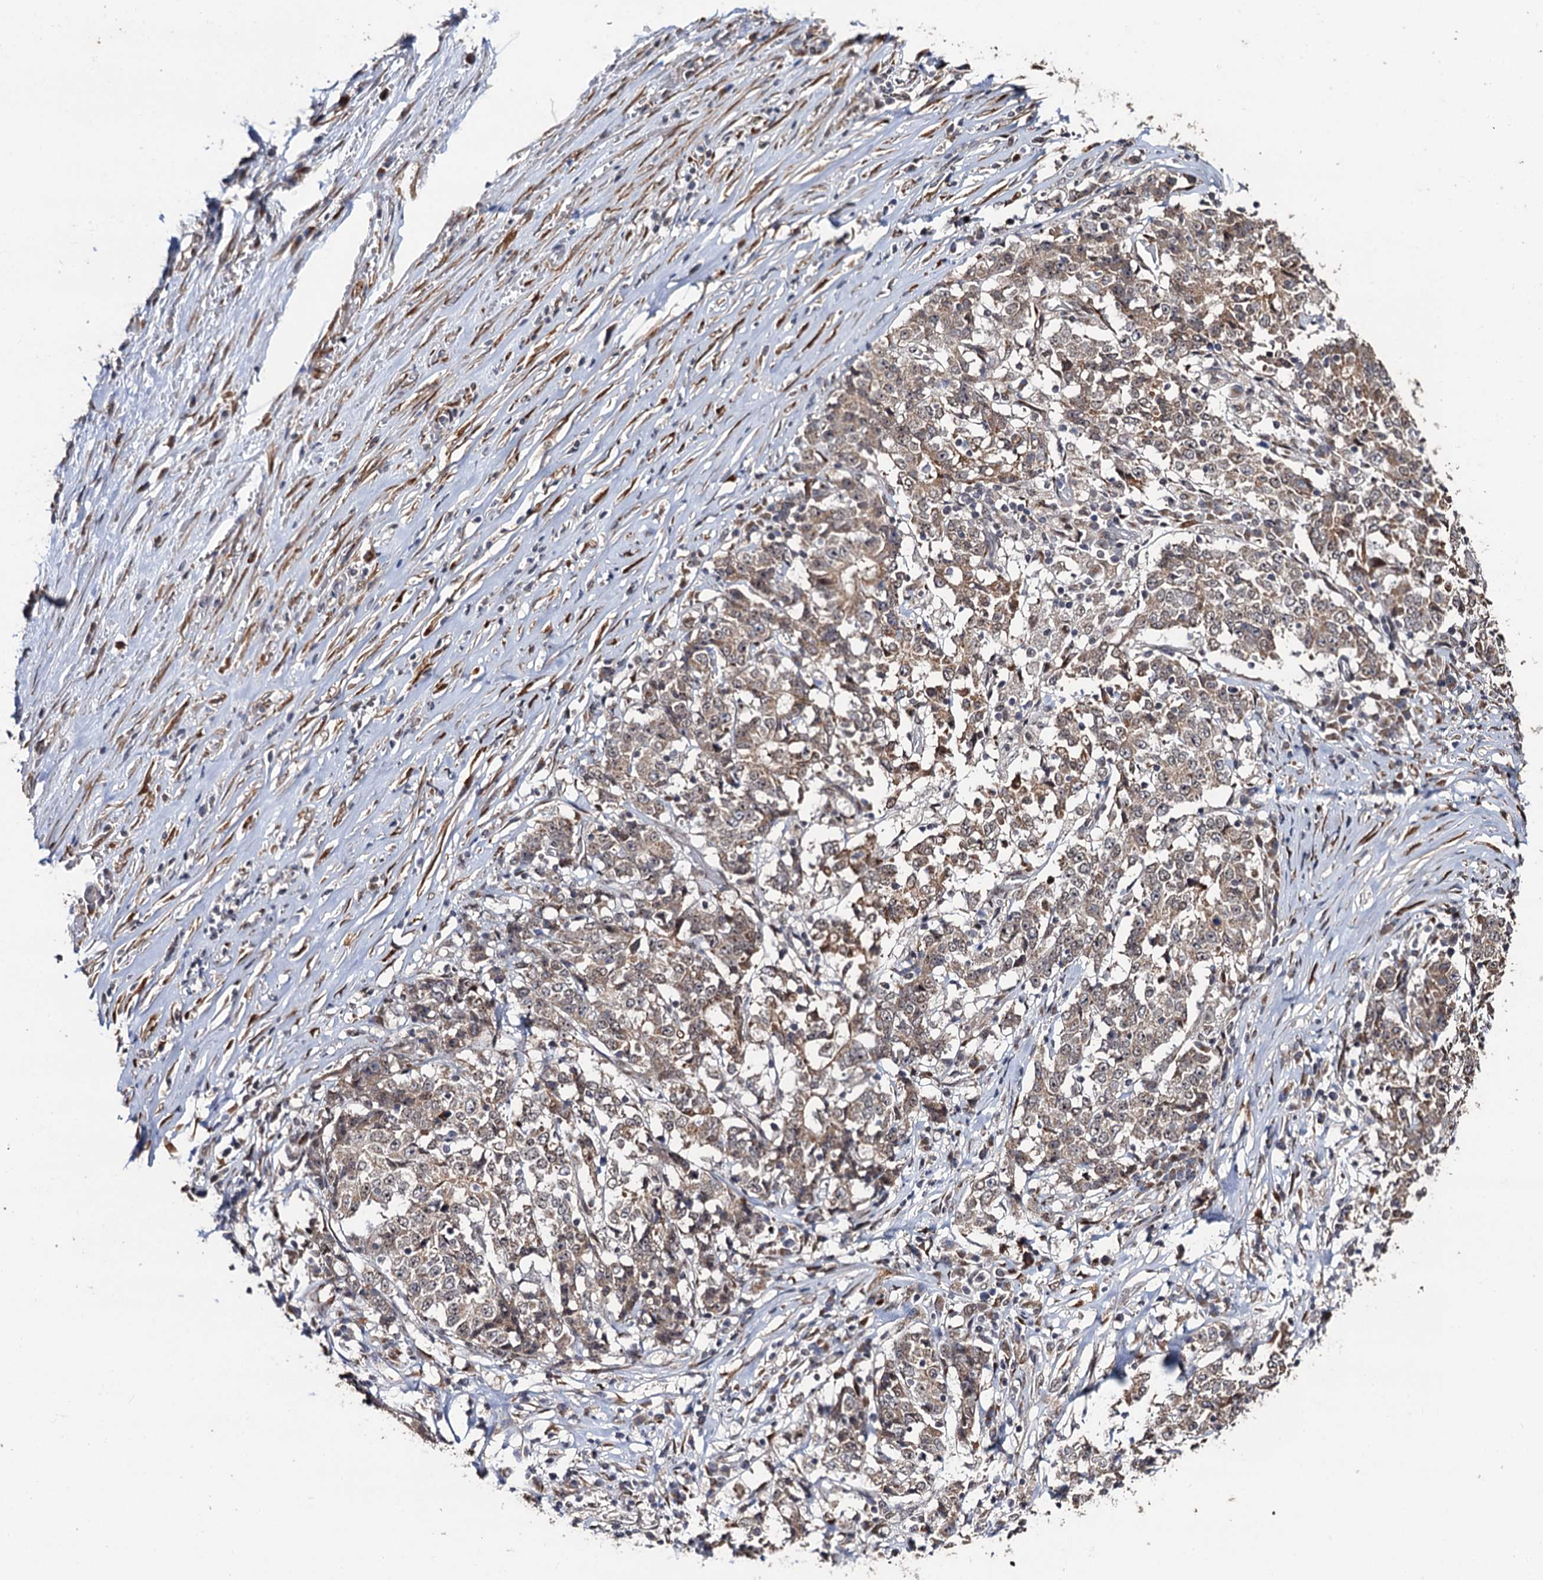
{"staining": {"intensity": "weak", "quantity": ">75%", "location": "cytoplasmic/membranous"}, "tissue": "stomach cancer", "cell_type": "Tumor cells", "image_type": "cancer", "snomed": [{"axis": "morphology", "description": "Adenocarcinoma, NOS"}, {"axis": "topography", "description": "Stomach"}], "caption": "Stomach cancer (adenocarcinoma) stained for a protein (brown) exhibits weak cytoplasmic/membranous positive staining in about >75% of tumor cells.", "gene": "LRRC63", "patient": {"sex": "male", "age": 59}}